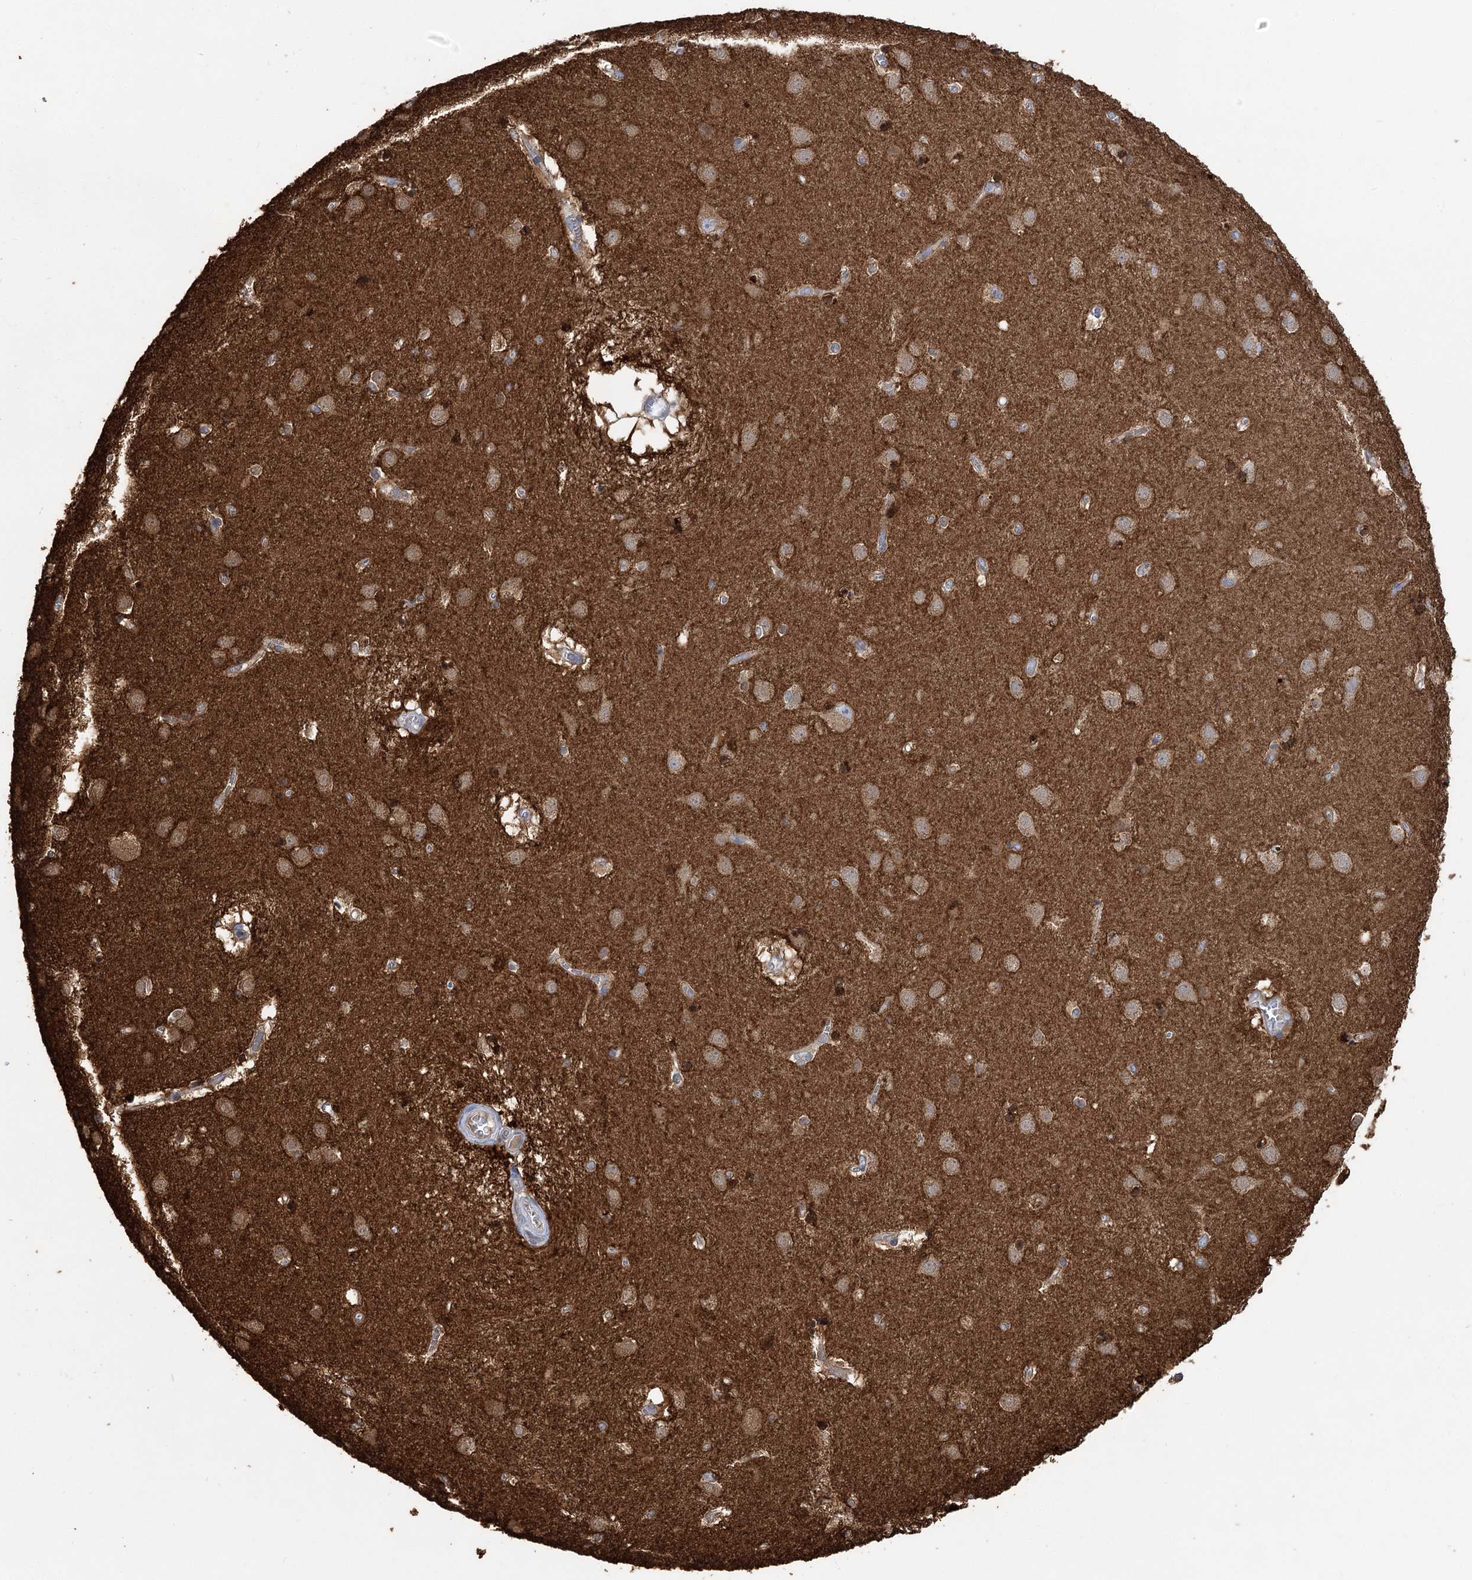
{"staining": {"intensity": "strong", "quantity": ">75%", "location": "nuclear"}, "tissue": "caudate", "cell_type": "Glial cells", "image_type": "normal", "snomed": [{"axis": "morphology", "description": "Normal tissue, NOS"}, {"axis": "topography", "description": "Lateral ventricle wall"}], "caption": "Protein staining of normal caudate displays strong nuclear positivity in about >75% of glial cells. (DAB IHC with brightfield microscopy, high magnification).", "gene": "GUSB", "patient": {"sex": "male", "age": 70}}